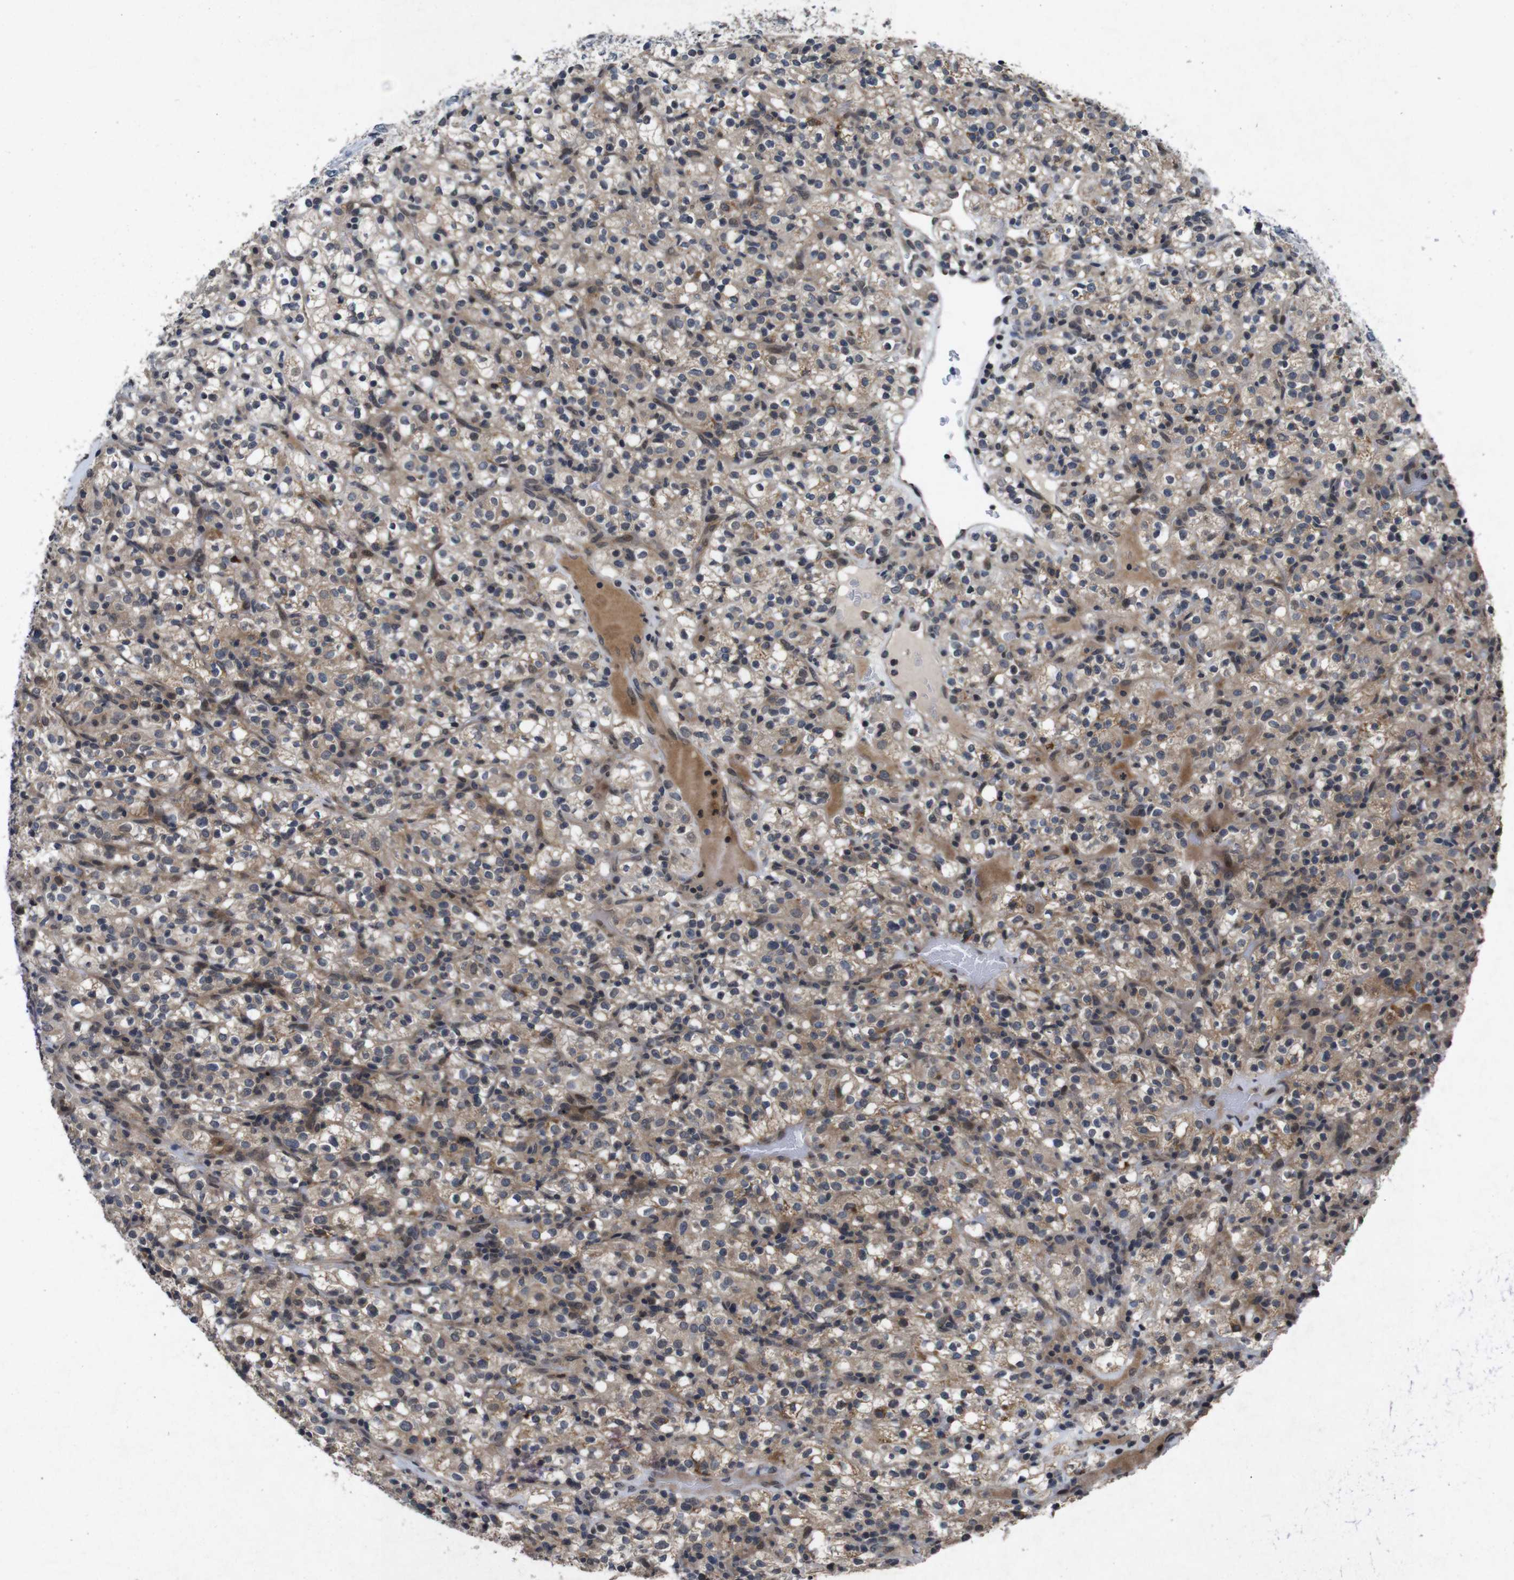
{"staining": {"intensity": "moderate", "quantity": ">75%", "location": "cytoplasmic/membranous"}, "tissue": "renal cancer", "cell_type": "Tumor cells", "image_type": "cancer", "snomed": [{"axis": "morphology", "description": "Normal tissue, NOS"}, {"axis": "morphology", "description": "Adenocarcinoma, NOS"}, {"axis": "topography", "description": "Kidney"}], "caption": "Immunohistochemistry (IHC) (DAB (3,3'-diaminobenzidine)) staining of human renal cancer (adenocarcinoma) displays moderate cytoplasmic/membranous protein positivity in about >75% of tumor cells. The staining was performed using DAB (3,3'-diaminobenzidine), with brown indicating positive protein expression. Nuclei are stained blue with hematoxylin.", "gene": "AKT3", "patient": {"sex": "female", "age": 72}}